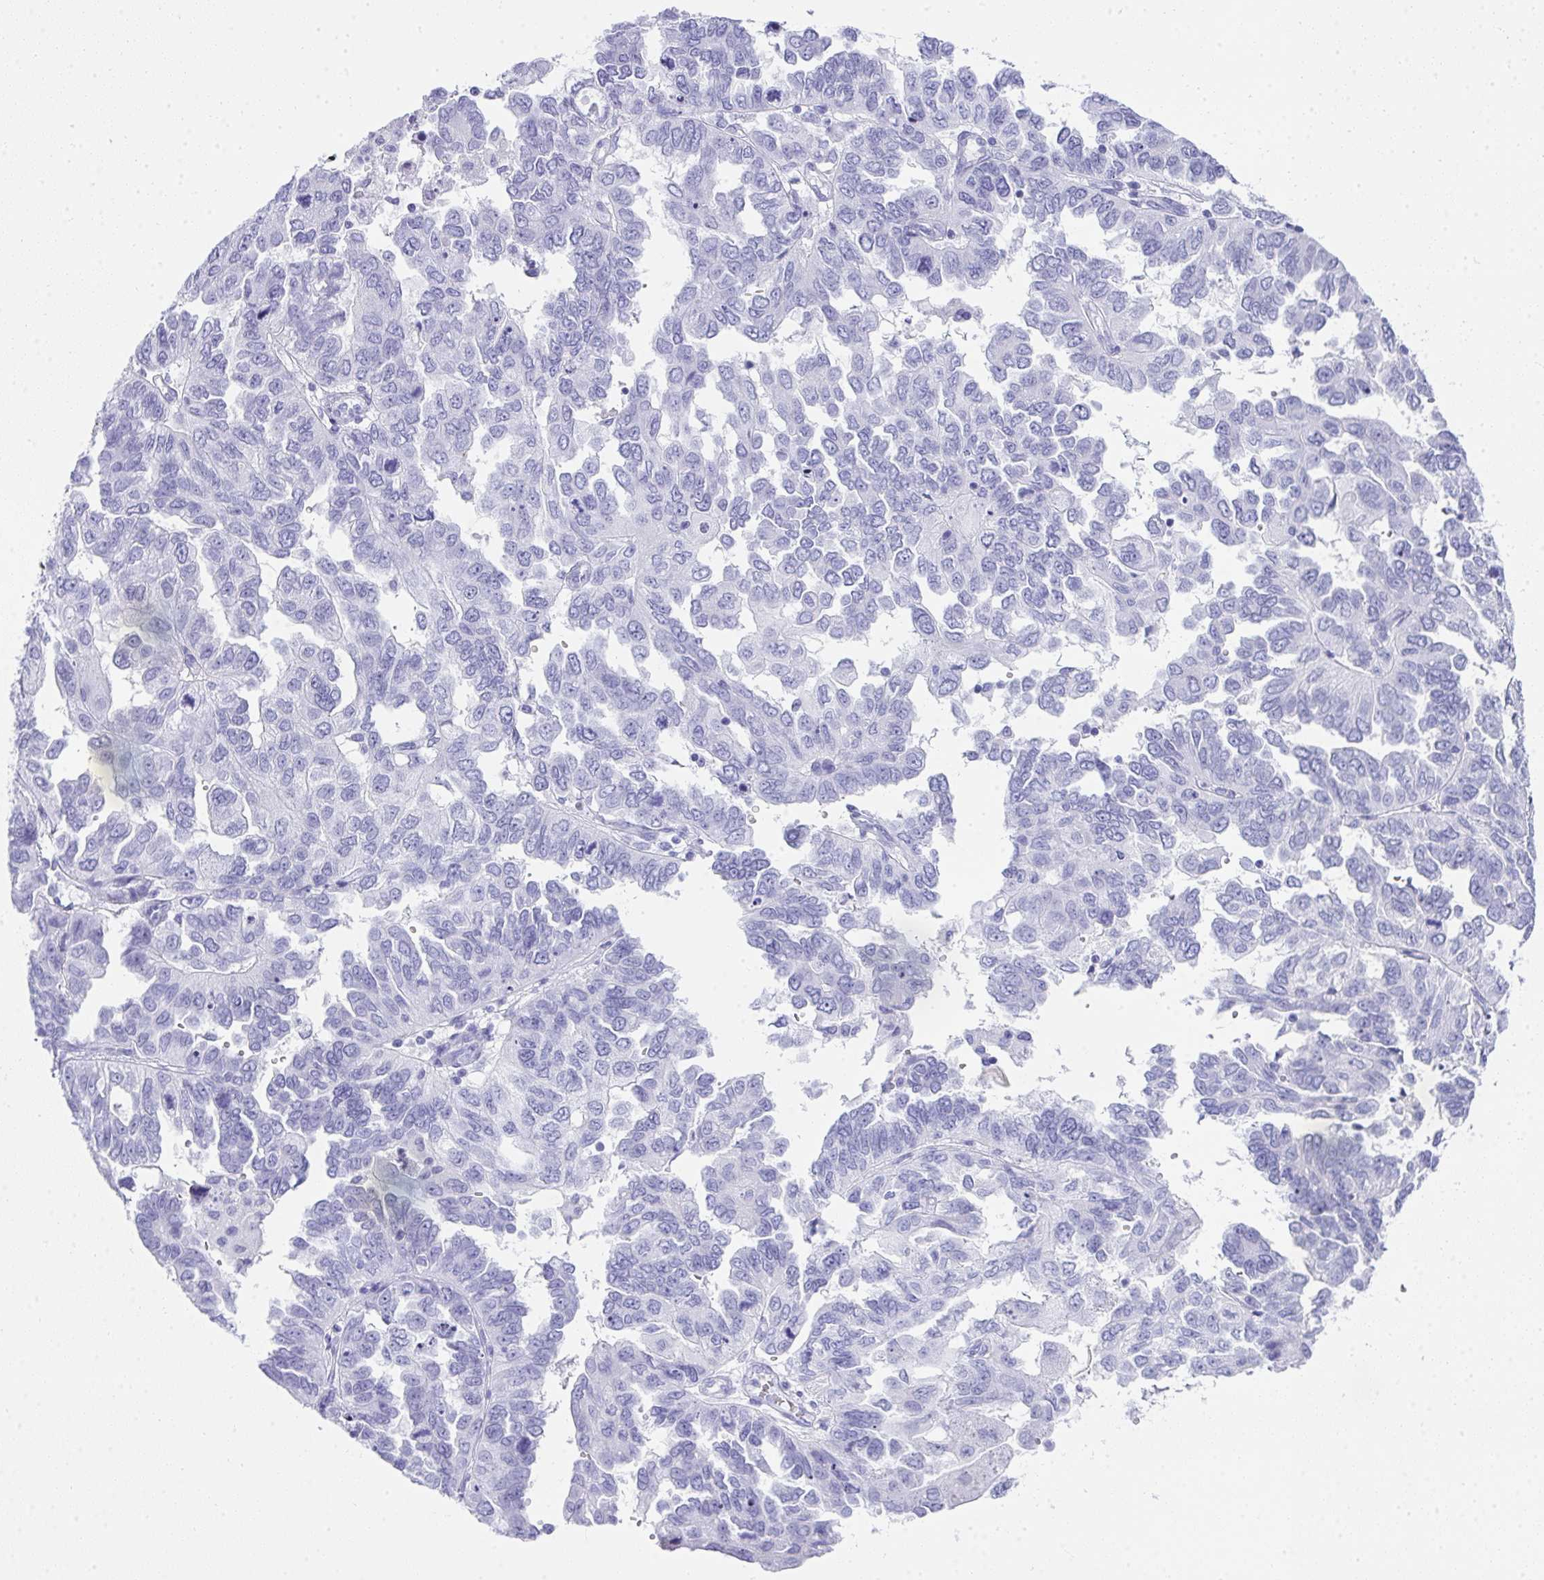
{"staining": {"intensity": "negative", "quantity": "none", "location": "none"}, "tissue": "ovarian cancer", "cell_type": "Tumor cells", "image_type": "cancer", "snomed": [{"axis": "morphology", "description": "Cystadenocarcinoma, serous, NOS"}, {"axis": "topography", "description": "Ovary"}], "caption": "The image reveals no staining of tumor cells in ovarian cancer.", "gene": "CDADC1", "patient": {"sex": "female", "age": 53}}